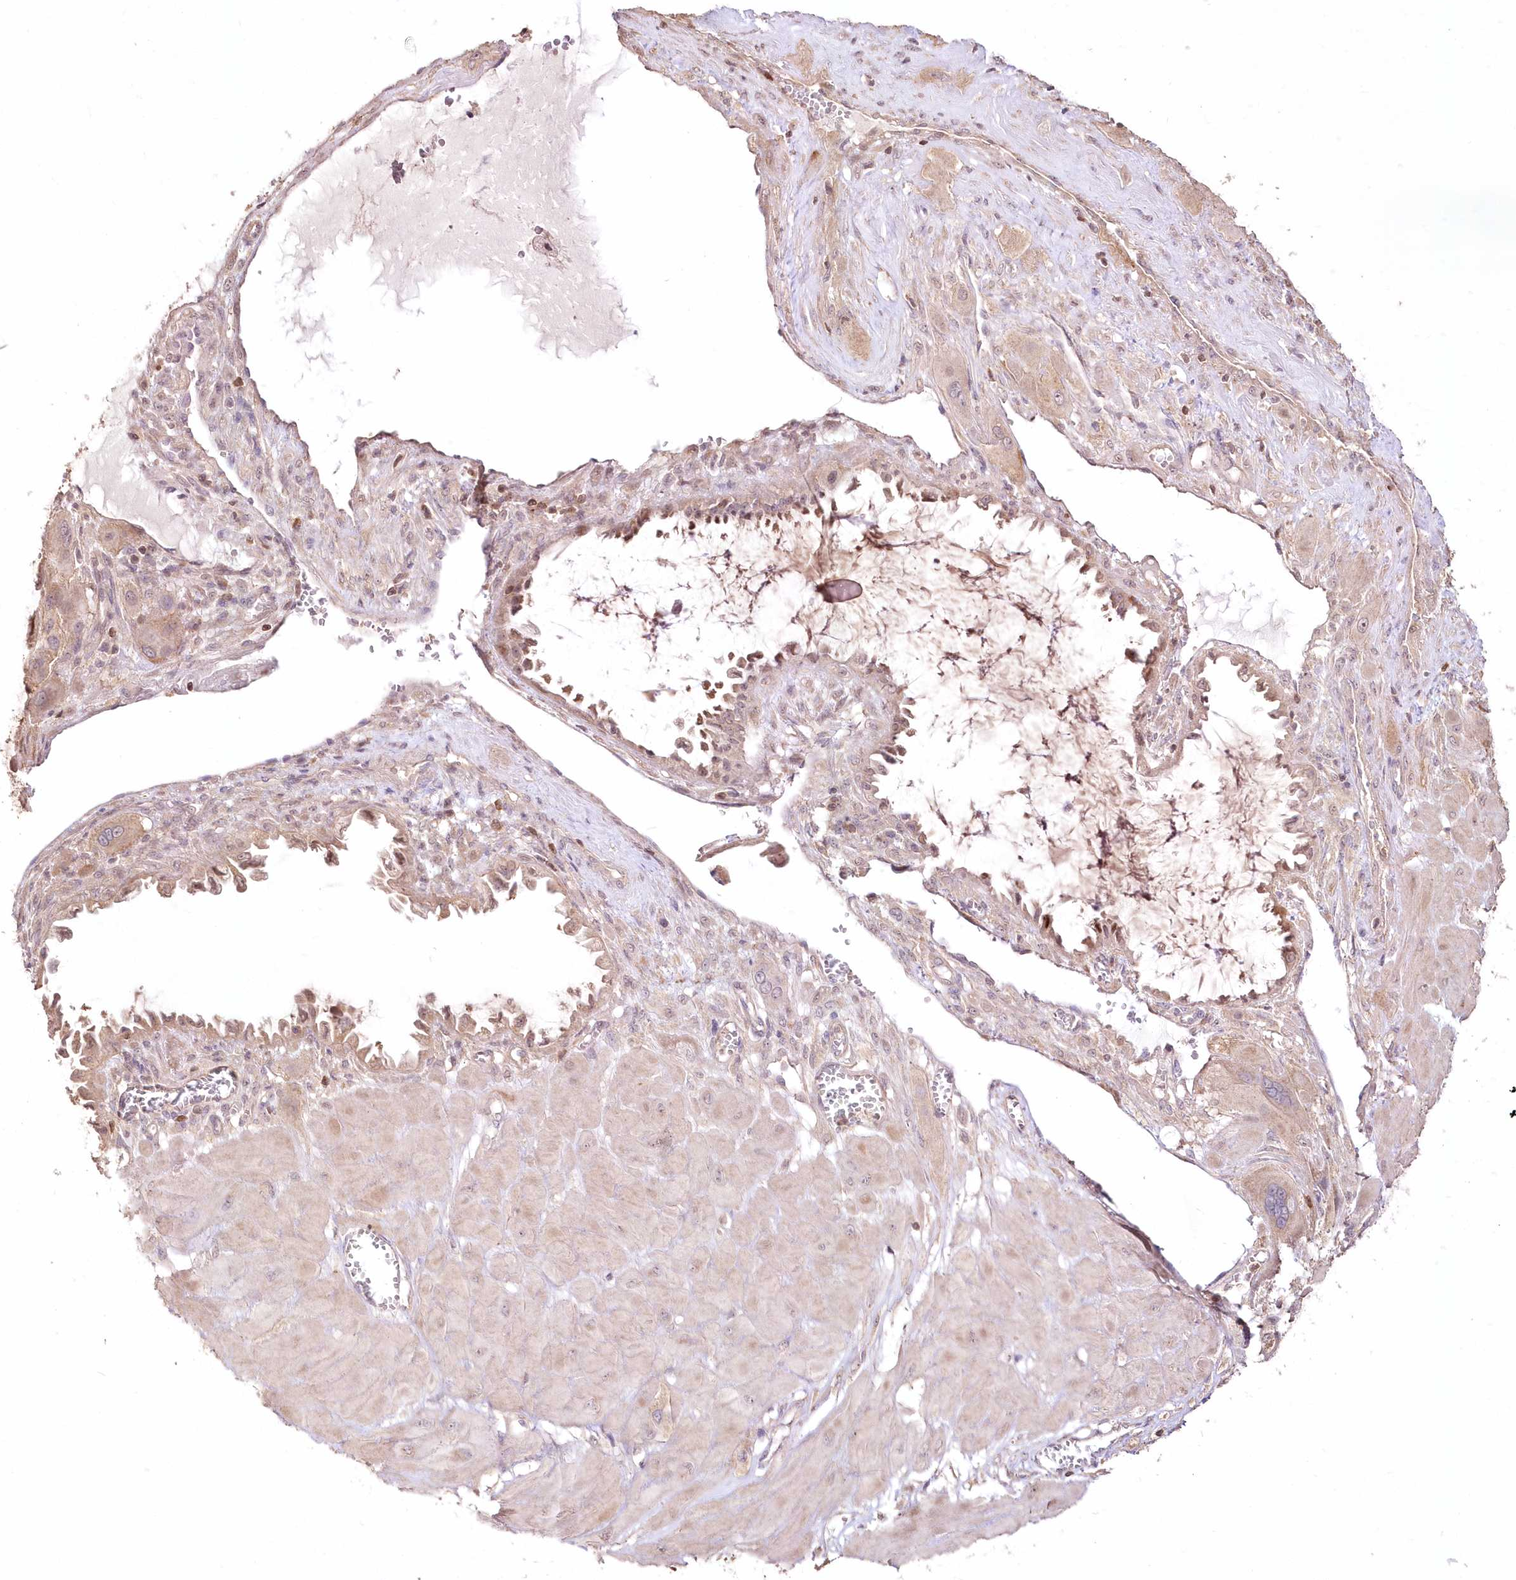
{"staining": {"intensity": "weak", "quantity": ">75%", "location": "cytoplasmic/membranous"}, "tissue": "cervical cancer", "cell_type": "Tumor cells", "image_type": "cancer", "snomed": [{"axis": "morphology", "description": "Squamous cell carcinoma, NOS"}, {"axis": "topography", "description": "Cervix"}], "caption": "Cervical cancer (squamous cell carcinoma) was stained to show a protein in brown. There is low levels of weak cytoplasmic/membranous staining in about >75% of tumor cells.", "gene": "STK17B", "patient": {"sex": "female", "age": 34}}